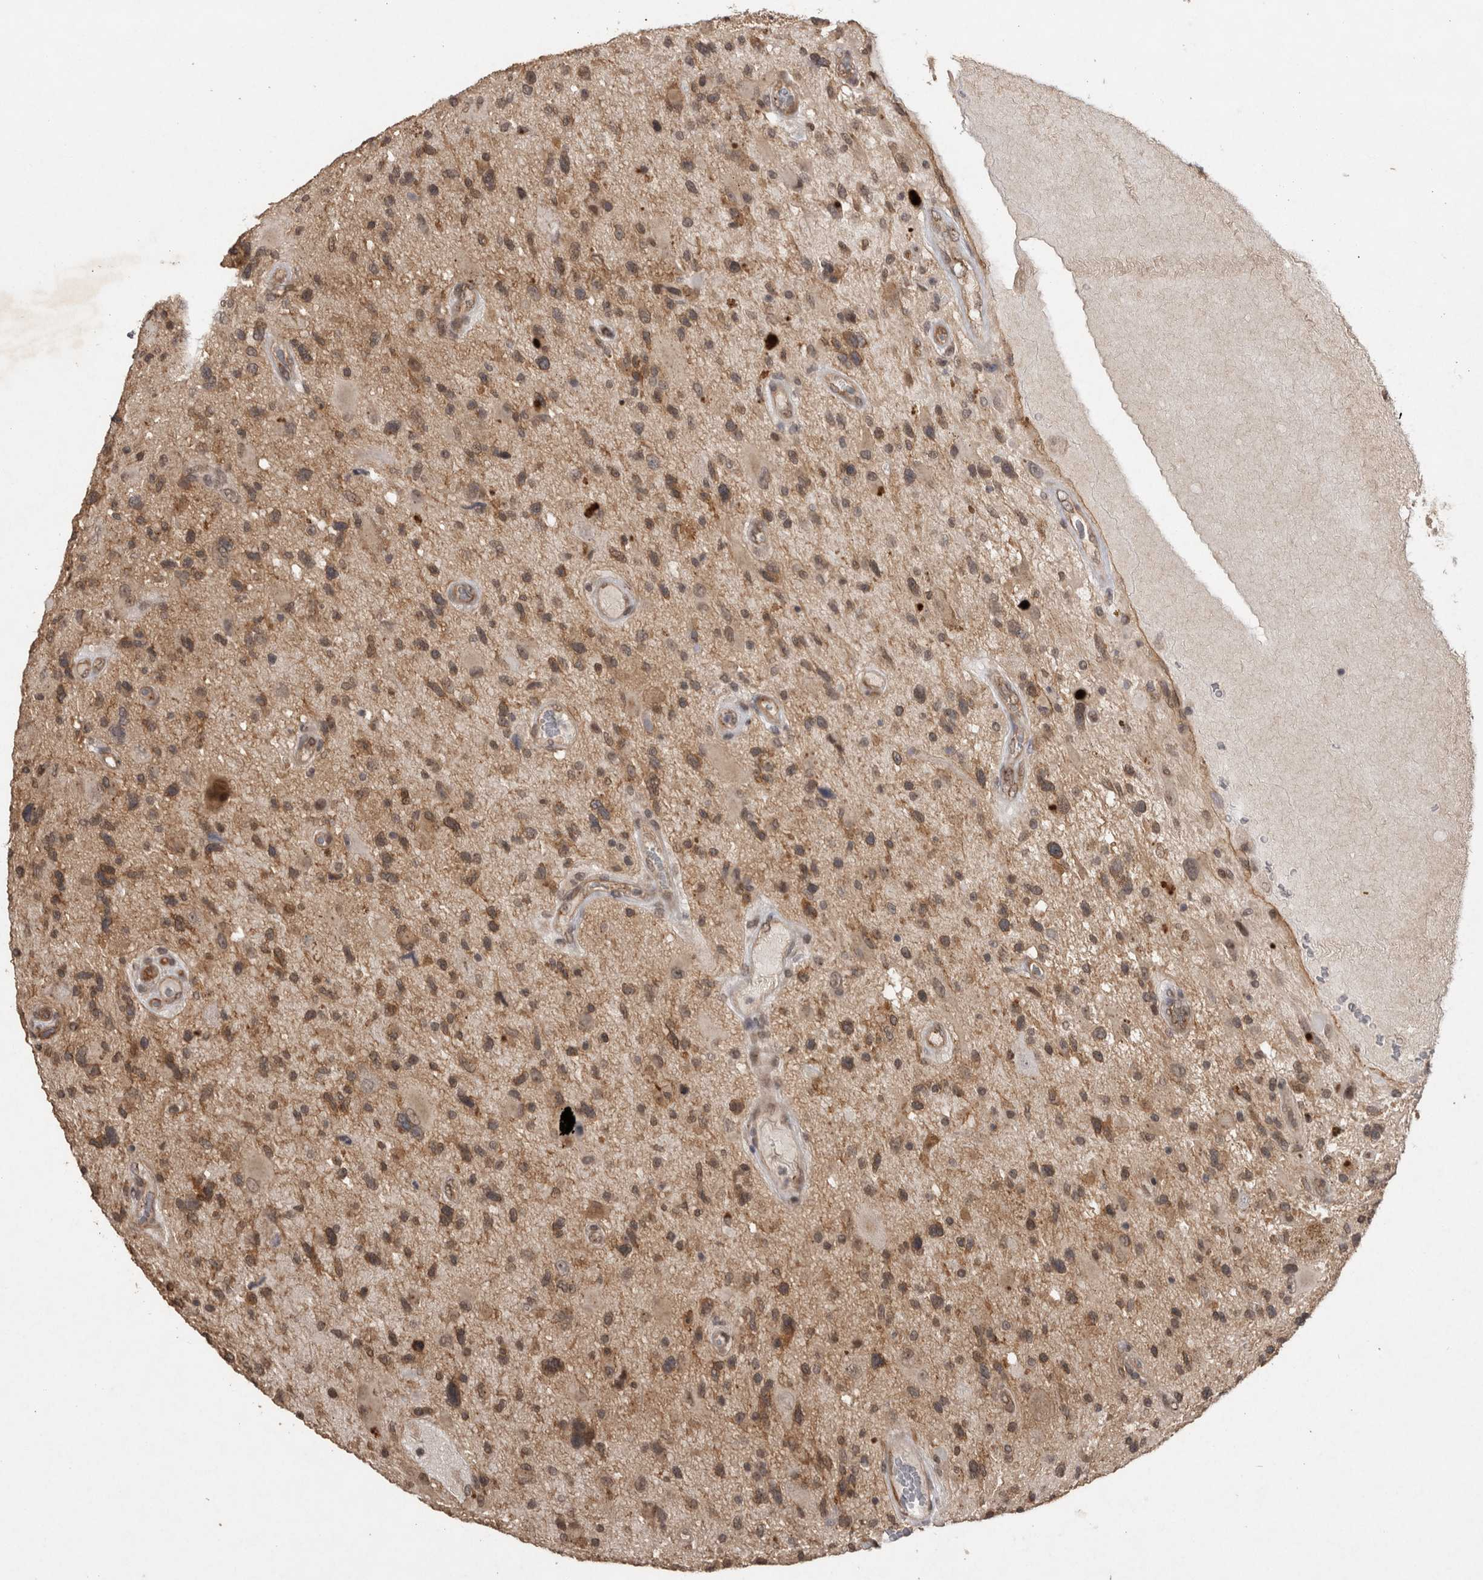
{"staining": {"intensity": "moderate", "quantity": "25%-75%", "location": "cytoplasmic/membranous"}, "tissue": "glioma", "cell_type": "Tumor cells", "image_type": "cancer", "snomed": [{"axis": "morphology", "description": "Glioma, malignant, High grade"}, {"axis": "topography", "description": "Brain"}], "caption": "Immunohistochemistry (IHC) staining of malignant glioma (high-grade), which reveals medium levels of moderate cytoplasmic/membranous staining in approximately 25%-75% of tumor cells indicating moderate cytoplasmic/membranous protein positivity. The staining was performed using DAB (brown) for protein detection and nuclei were counterstained in hematoxylin (blue).", "gene": "RHPN1", "patient": {"sex": "male", "age": 33}}